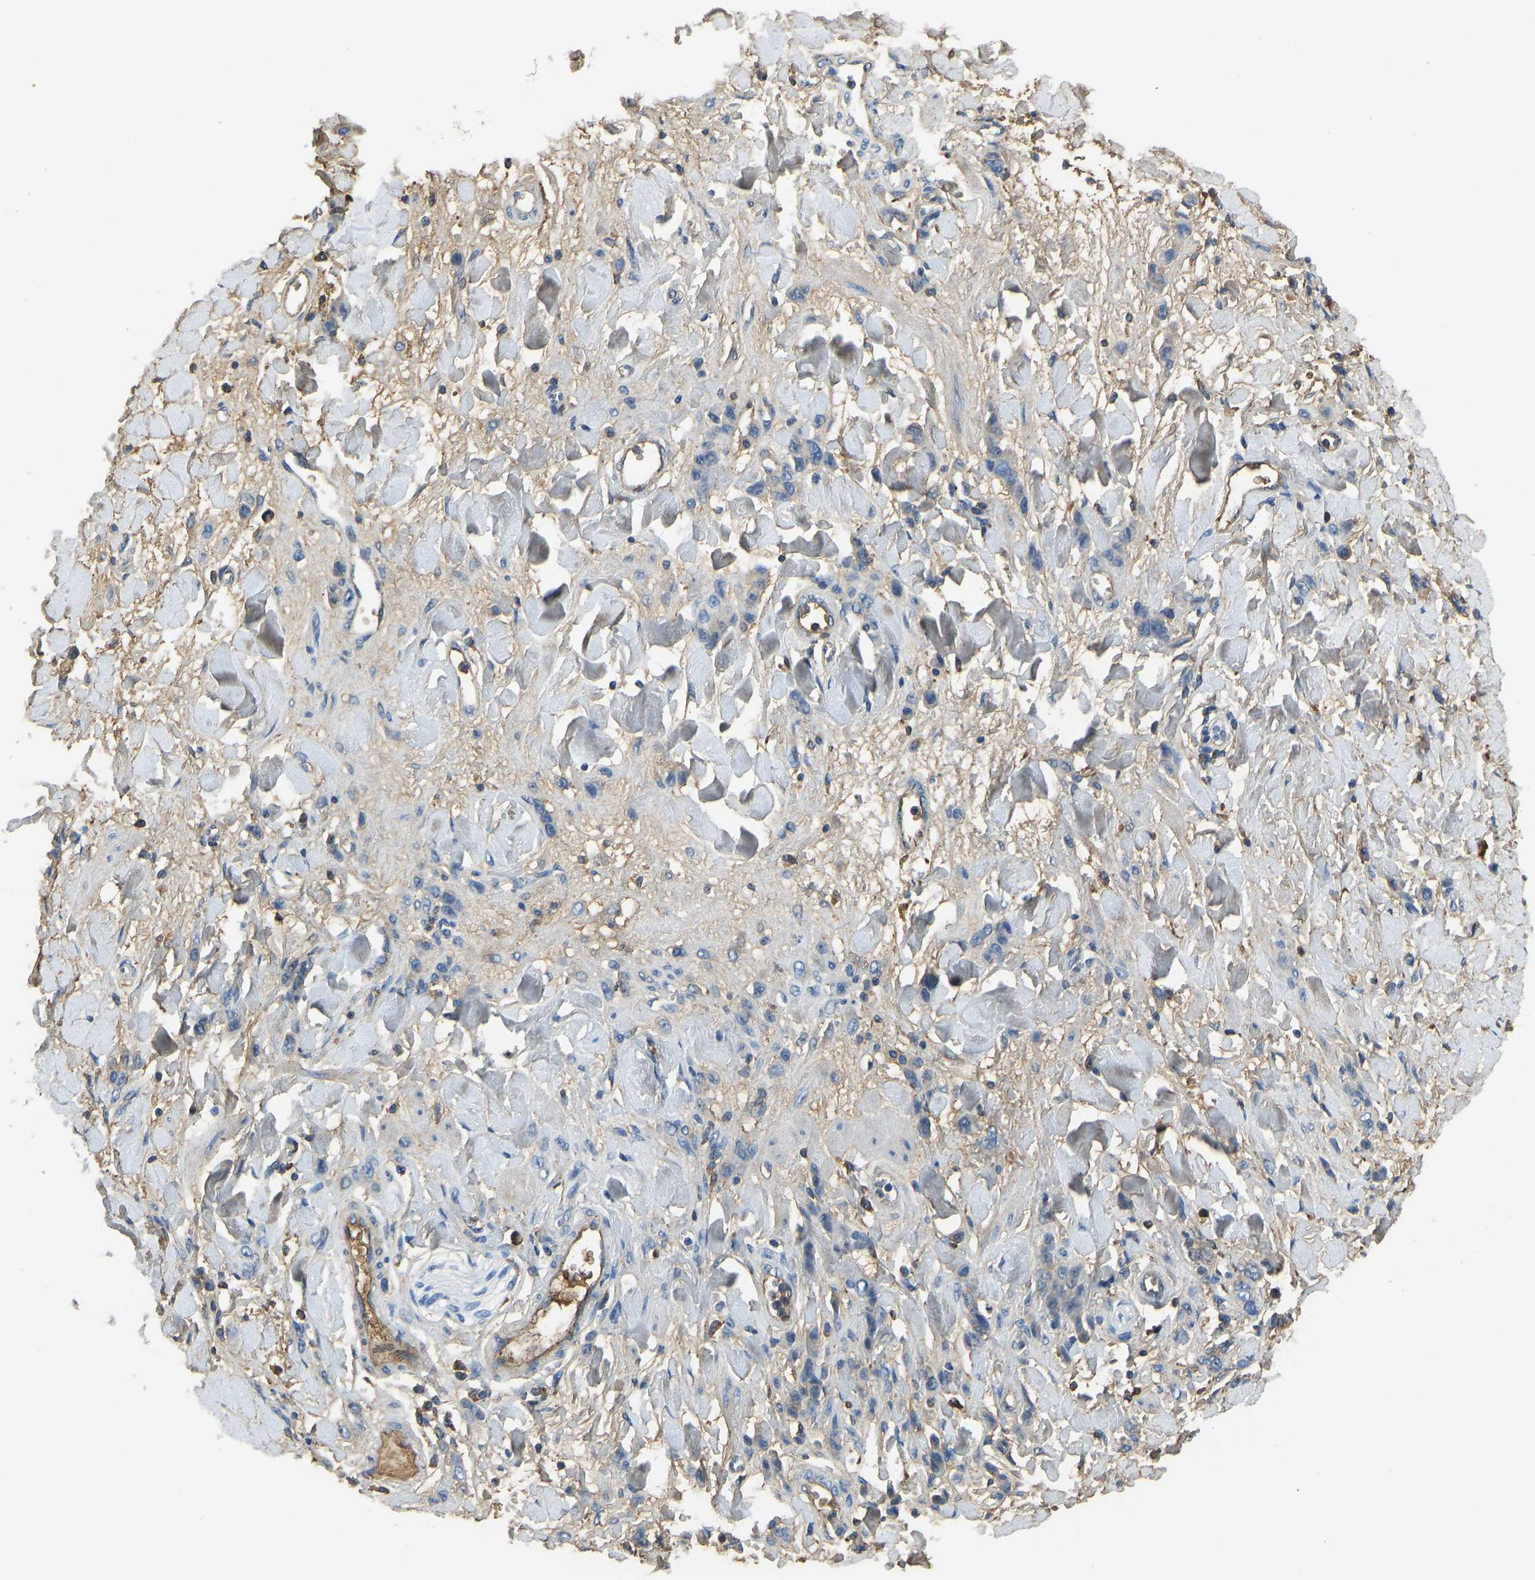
{"staining": {"intensity": "negative", "quantity": "none", "location": "none"}, "tissue": "stomach cancer", "cell_type": "Tumor cells", "image_type": "cancer", "snomed": [{"axis": "morphology", "description": "Normal tissue, NOS"}, {"axis": "morphology", "description": "Adenocarcinoma, NOS"}, {"axis": "topography", "description": "Stomach"}], "caption": "This is an immunohistochemistry image of human stomach adenocarcinoma. There is no staining in tumor cells.", "gene": "THBS4", "patient": {"sex": "male", "age": 82}}